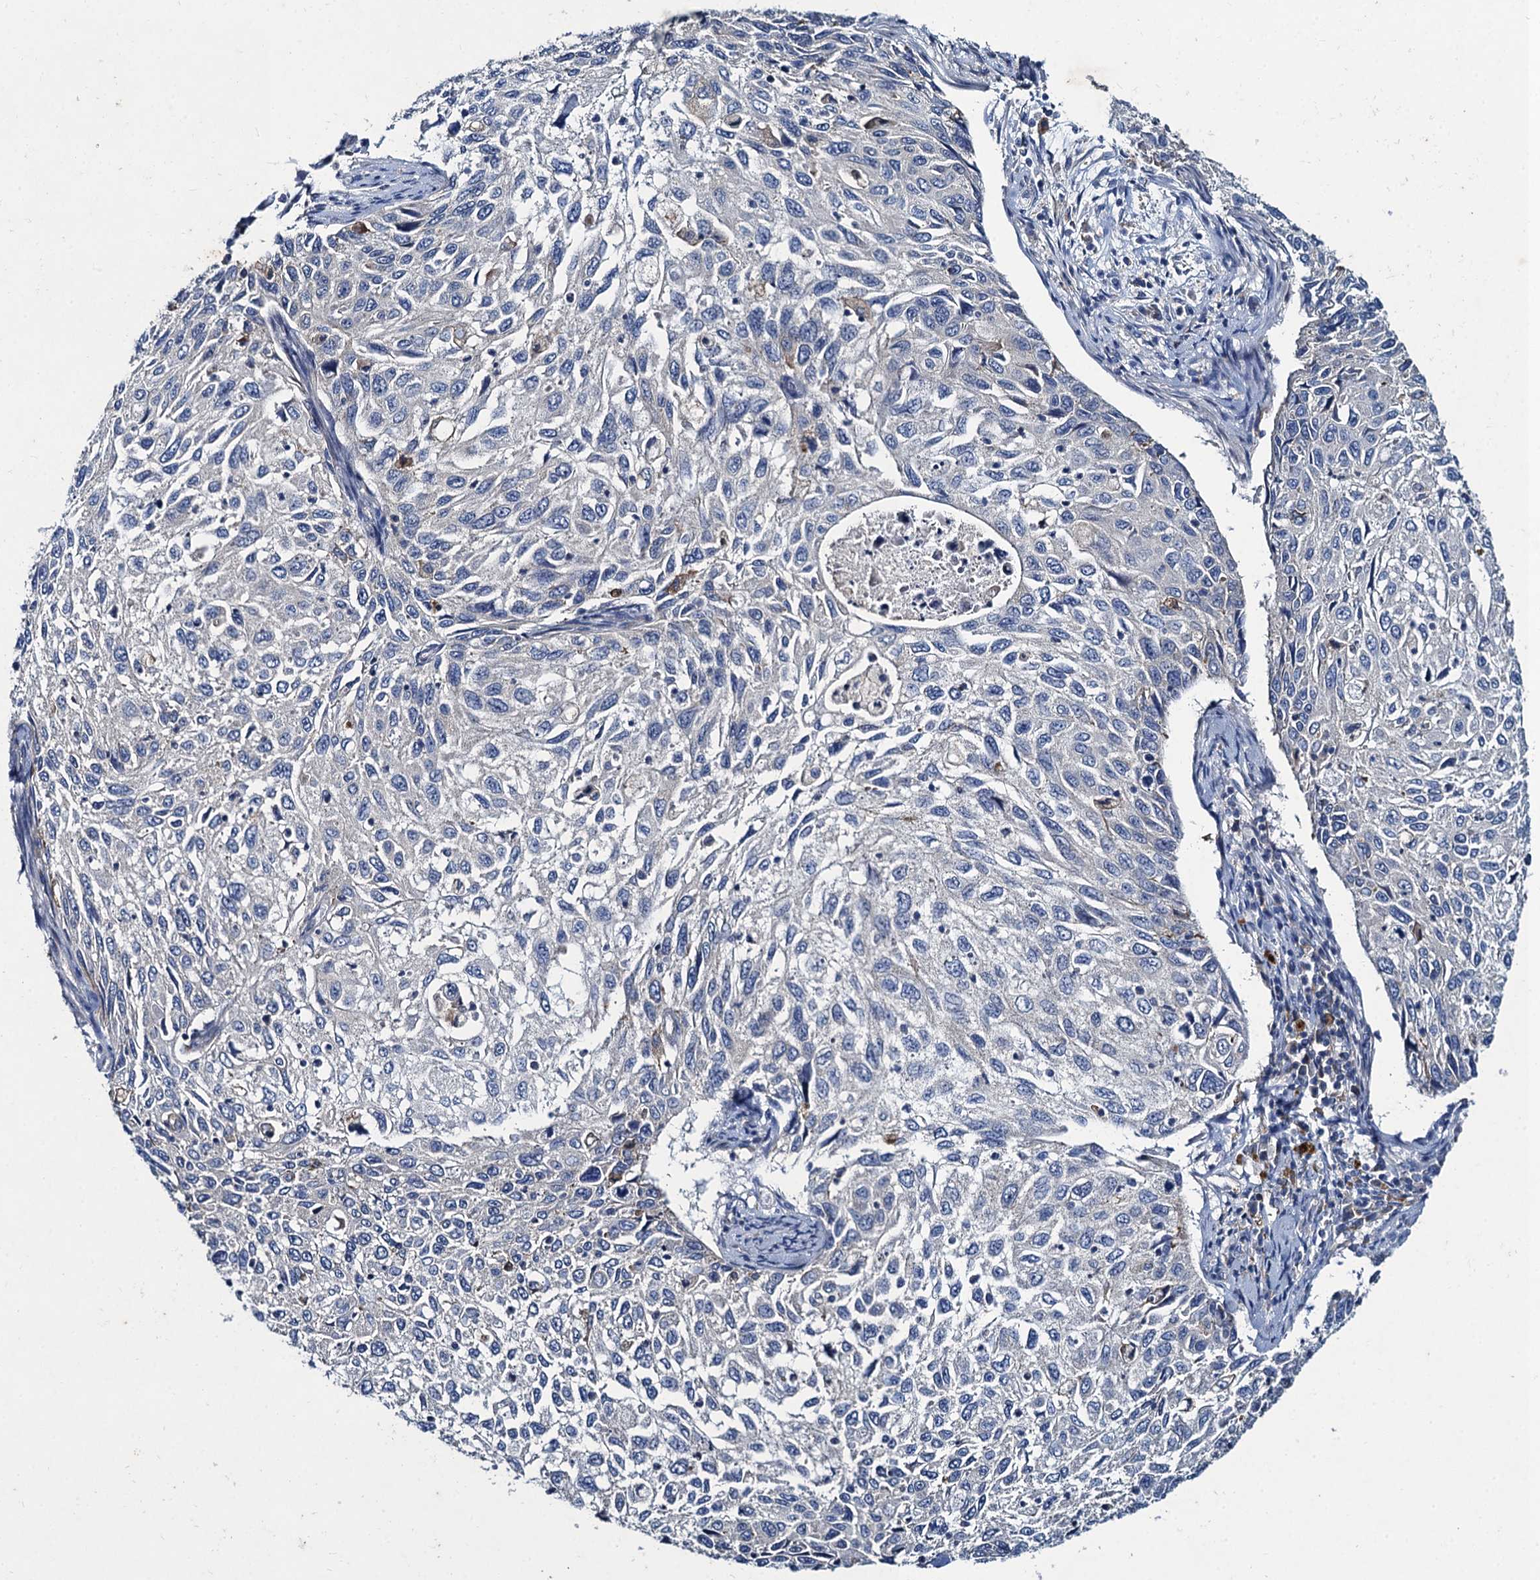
{"staining": {"intensity": "negative", "quantity": "none", "location": "none"}, "tissue": "cervical cancer", "cell_type": "Tumor cells", "image_type": "cancer", "snomed": [{"axis": "morphology", "description": "Squamous cell carcinoma, NOS"}, {"axis": "topography", "description": "Cervix"}], "caption": "Tumor cells show no significant protein positivity in squamous cell carcinoma (cervical).", "gene": "SNAP29", "patient": {"sex": "female", "age": 70}}